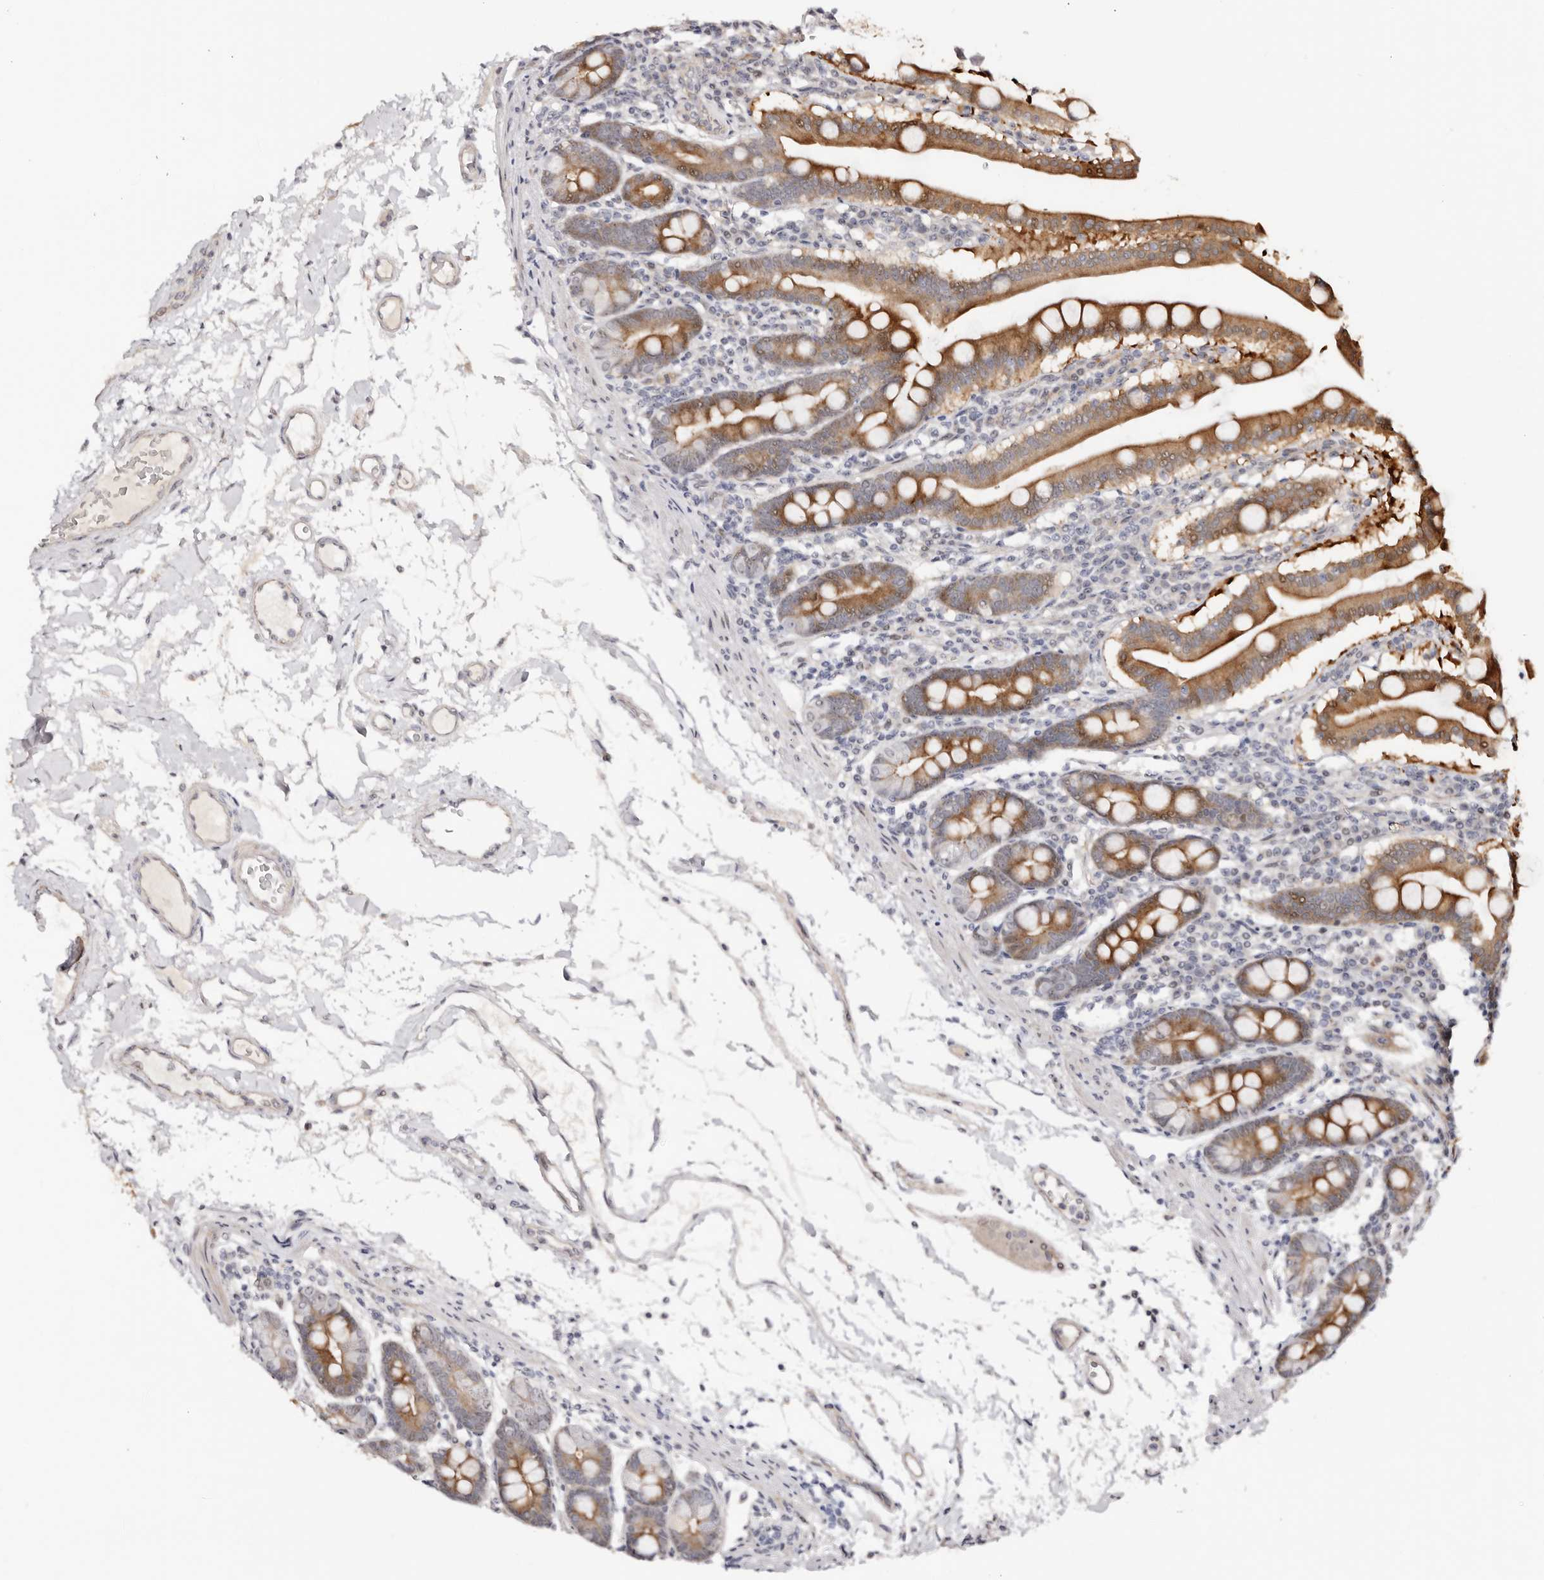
{"staining": {"intensity": "moderate", "quantity": "25%-75%", "location": "cytoplasmic/membranous"}, "tissue": "duodenum", "cell_type": "Glandular cells", "image_type": "normal", "snomed": [{"axis": "morphology", "description": "Normal tissue, NOS"}, {"axis": "morphology", "description": "Adenocarcinoma, NOS"}, {"axis": "topography", "description": "Pancreas"}, {"axis": "topography", "description": "Duodenum"}], "caption": "Protein expression analysis of normal duodenum exhibits moderate cytoplasmic/membranous staining in about 25%-75% of glandular cells.", "gene": "ODF2L", "patient": {"sex": "male", "age": 50}}